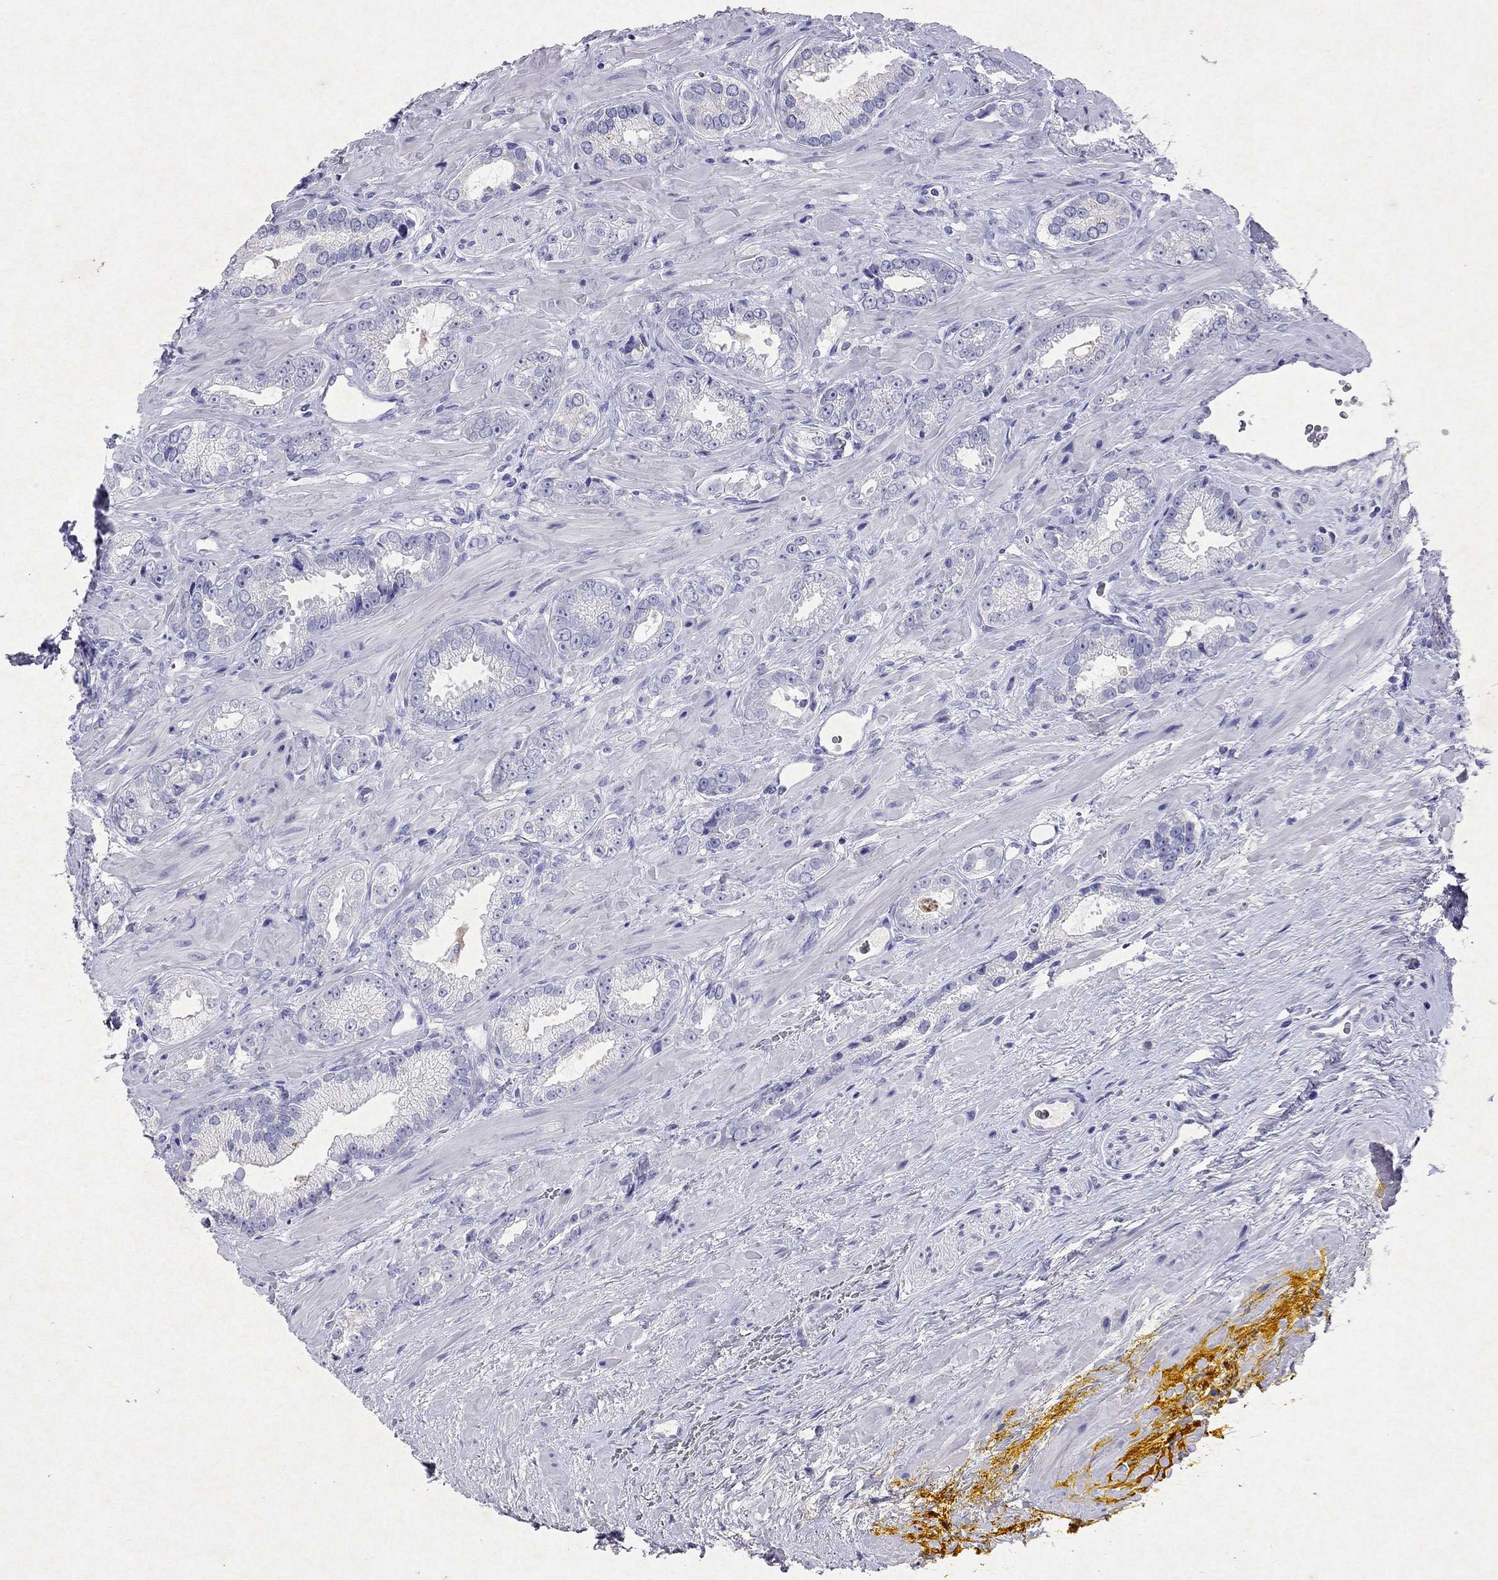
{"staining": {"intensity": "negative", "quantity": "none", "location": "none"}, "tissue": "prostate cancer", "cell_type": "Tumor cells", "image_type": "cancer", "snomed": [{"axis": "morphology", "description": "Adenocarcinoma, NOS"}, {"axis": "topography", "description": "Prostate"}], "caption": "Image shows no significant protein positivity in tumor cells of prostate cancer.", "gene": "ARMC12", "patient": {"sex": "male", "age": 67}}